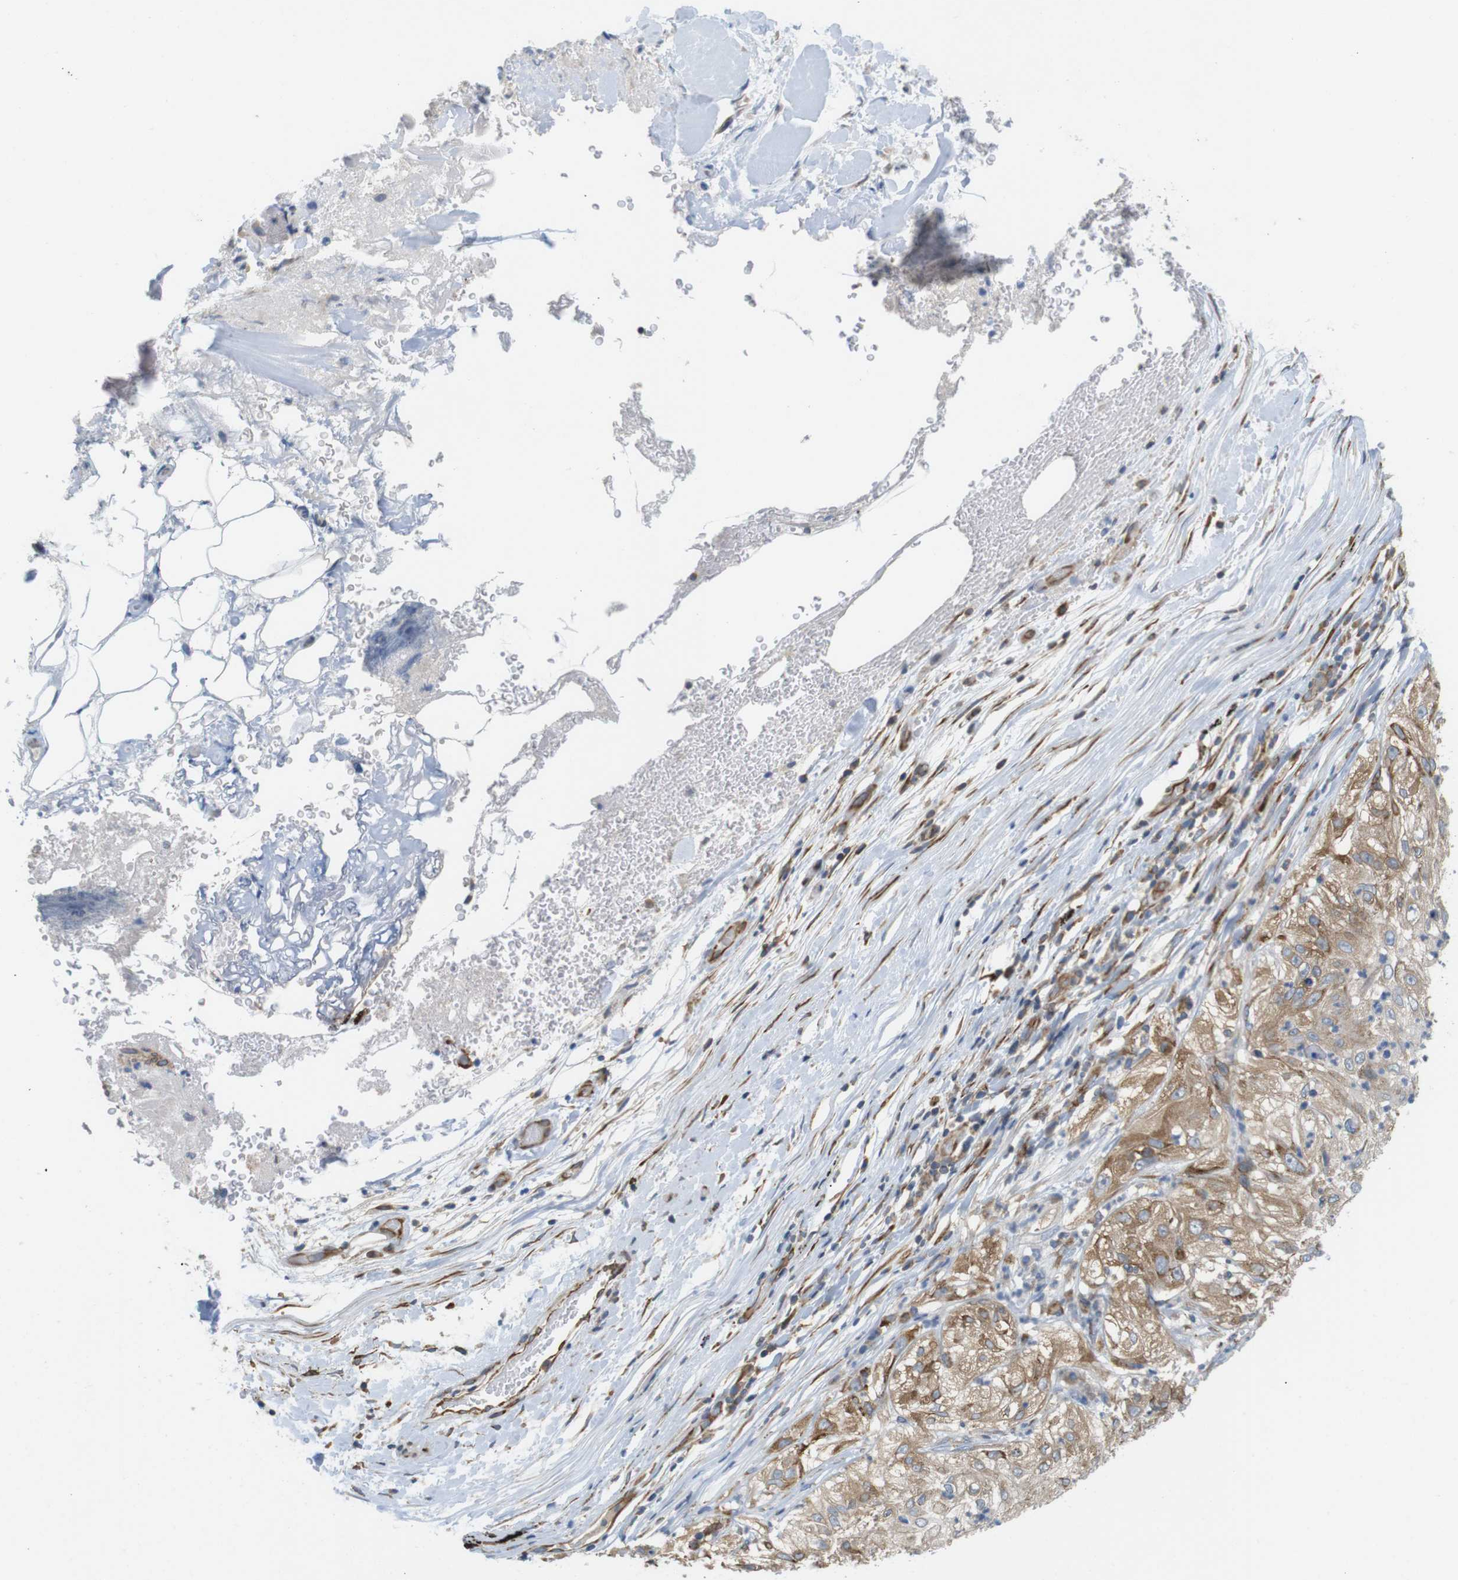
{"staining": {"intensity": "moderate", "quantity": ">75%", "location": "cytoplasmic/membranous"}, "tissue": "lung cancer", "cell_type": "Tumor cells", "image_type": "cancer", "snomed": [{"axis": "morphology", "description": "Inflammation, NOS"}, {"axis": "morphology", "description": "Squamous cell carcinoma, NOS"}, {"axis": "topography", "description": "Lymph node"}, {"axis": "topography", "description": "Soft tissue"}, {"axis": "topography", "description": "Lung"}], "caption": "The histopathology image displays a brown stain indicating the presence of a protein in the cytoplasmic/membranous of tumor cells in squamous cell carcinoma (lung).", "gene": "PCNX2", "patient": {"sex": "male", "age": 66}}